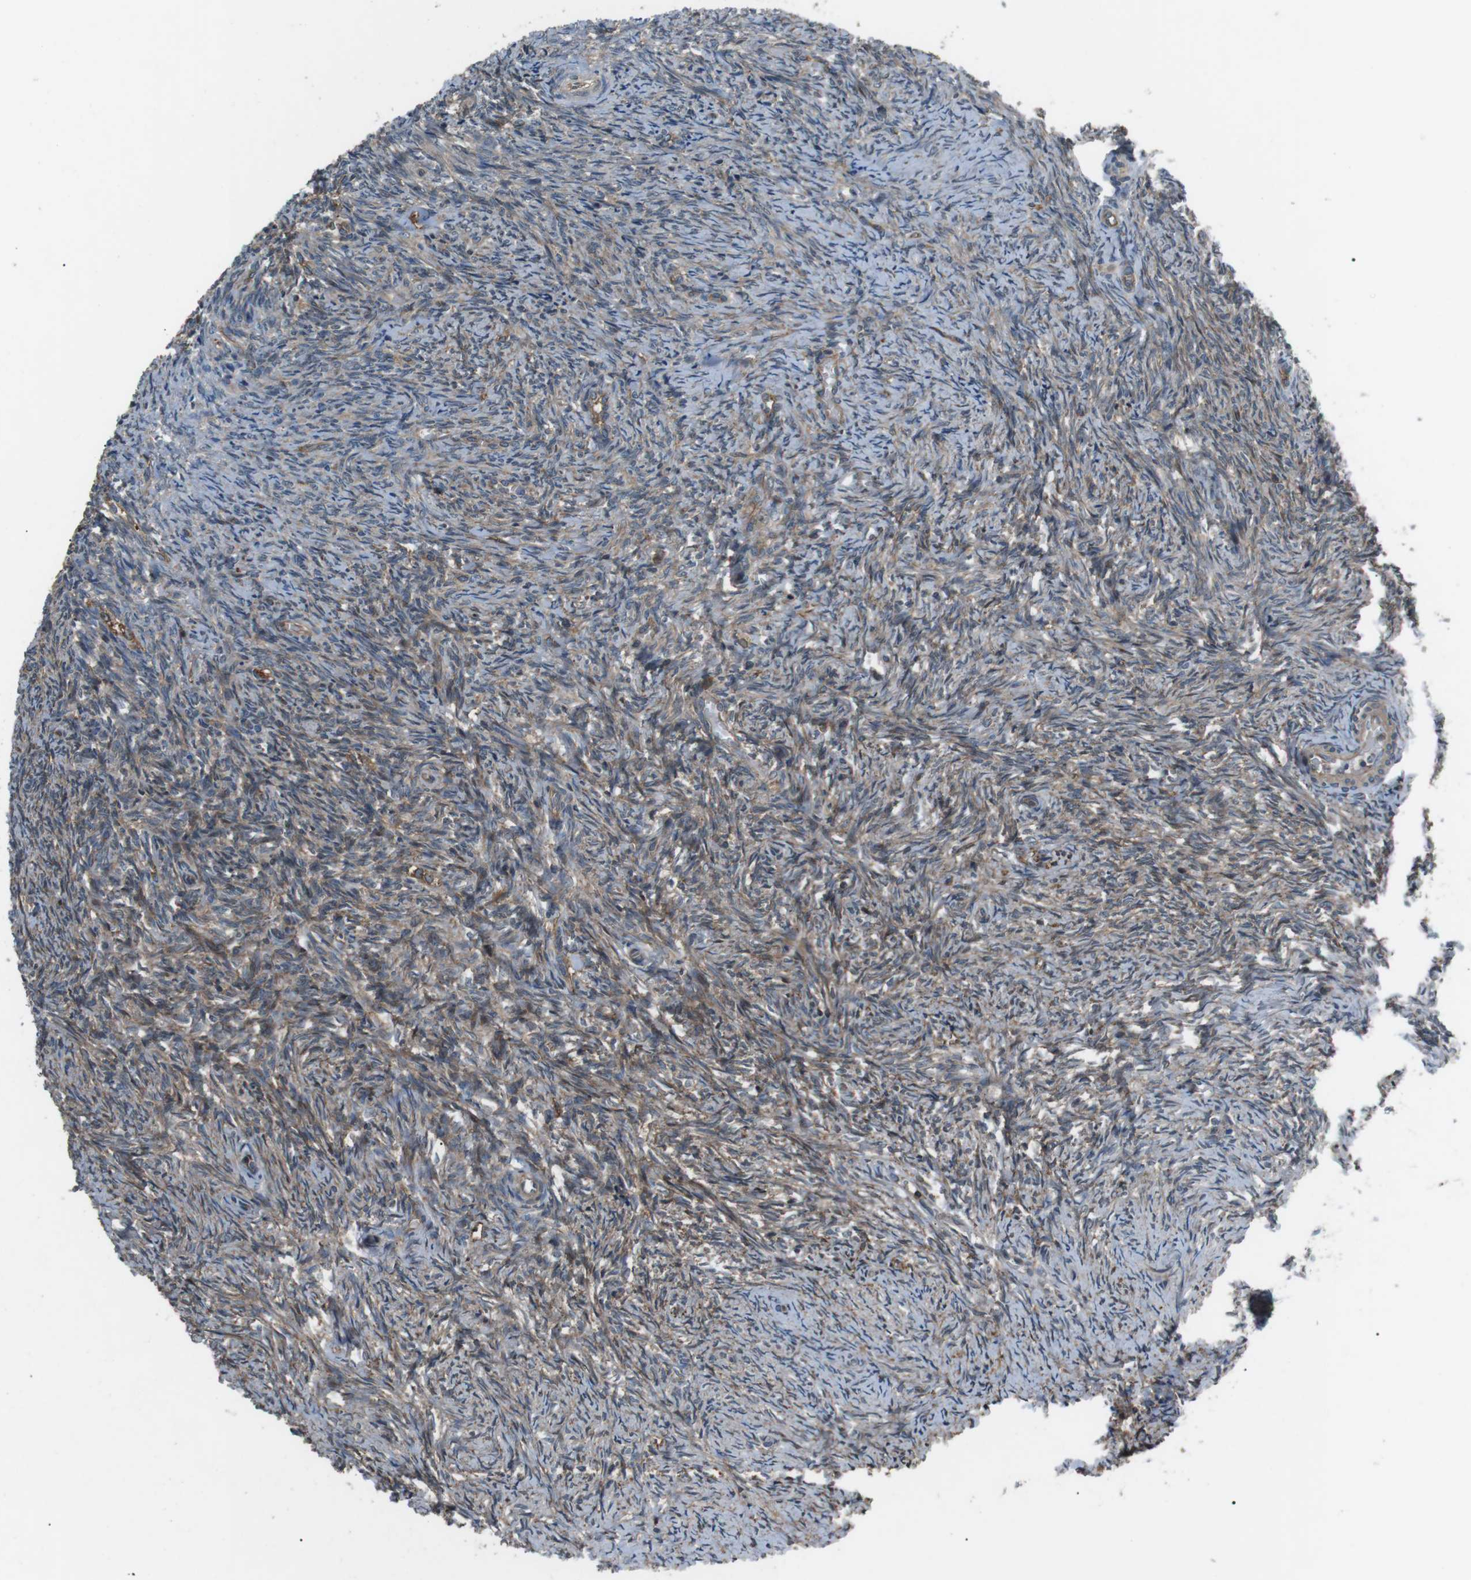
{"staining": {"intensity": "moderate", "quantity": ">75%", "location": "cytoplasmic/membranous"}, "tissue": "ovary", "cell_type": "Follicle cells", "image_type": "normal", "snomed": [{"axis": "morphology", "description": "Normal tissue, NOS"}, {"axis": "topography", "description": "Ovary"}], "caption": "Ovary stained for a protein demonstrates moderate cytoplasmic/membranous positivity in follicle cells.", "gene": "GPR161", "patient": {"sex": "female", "age": 41}}